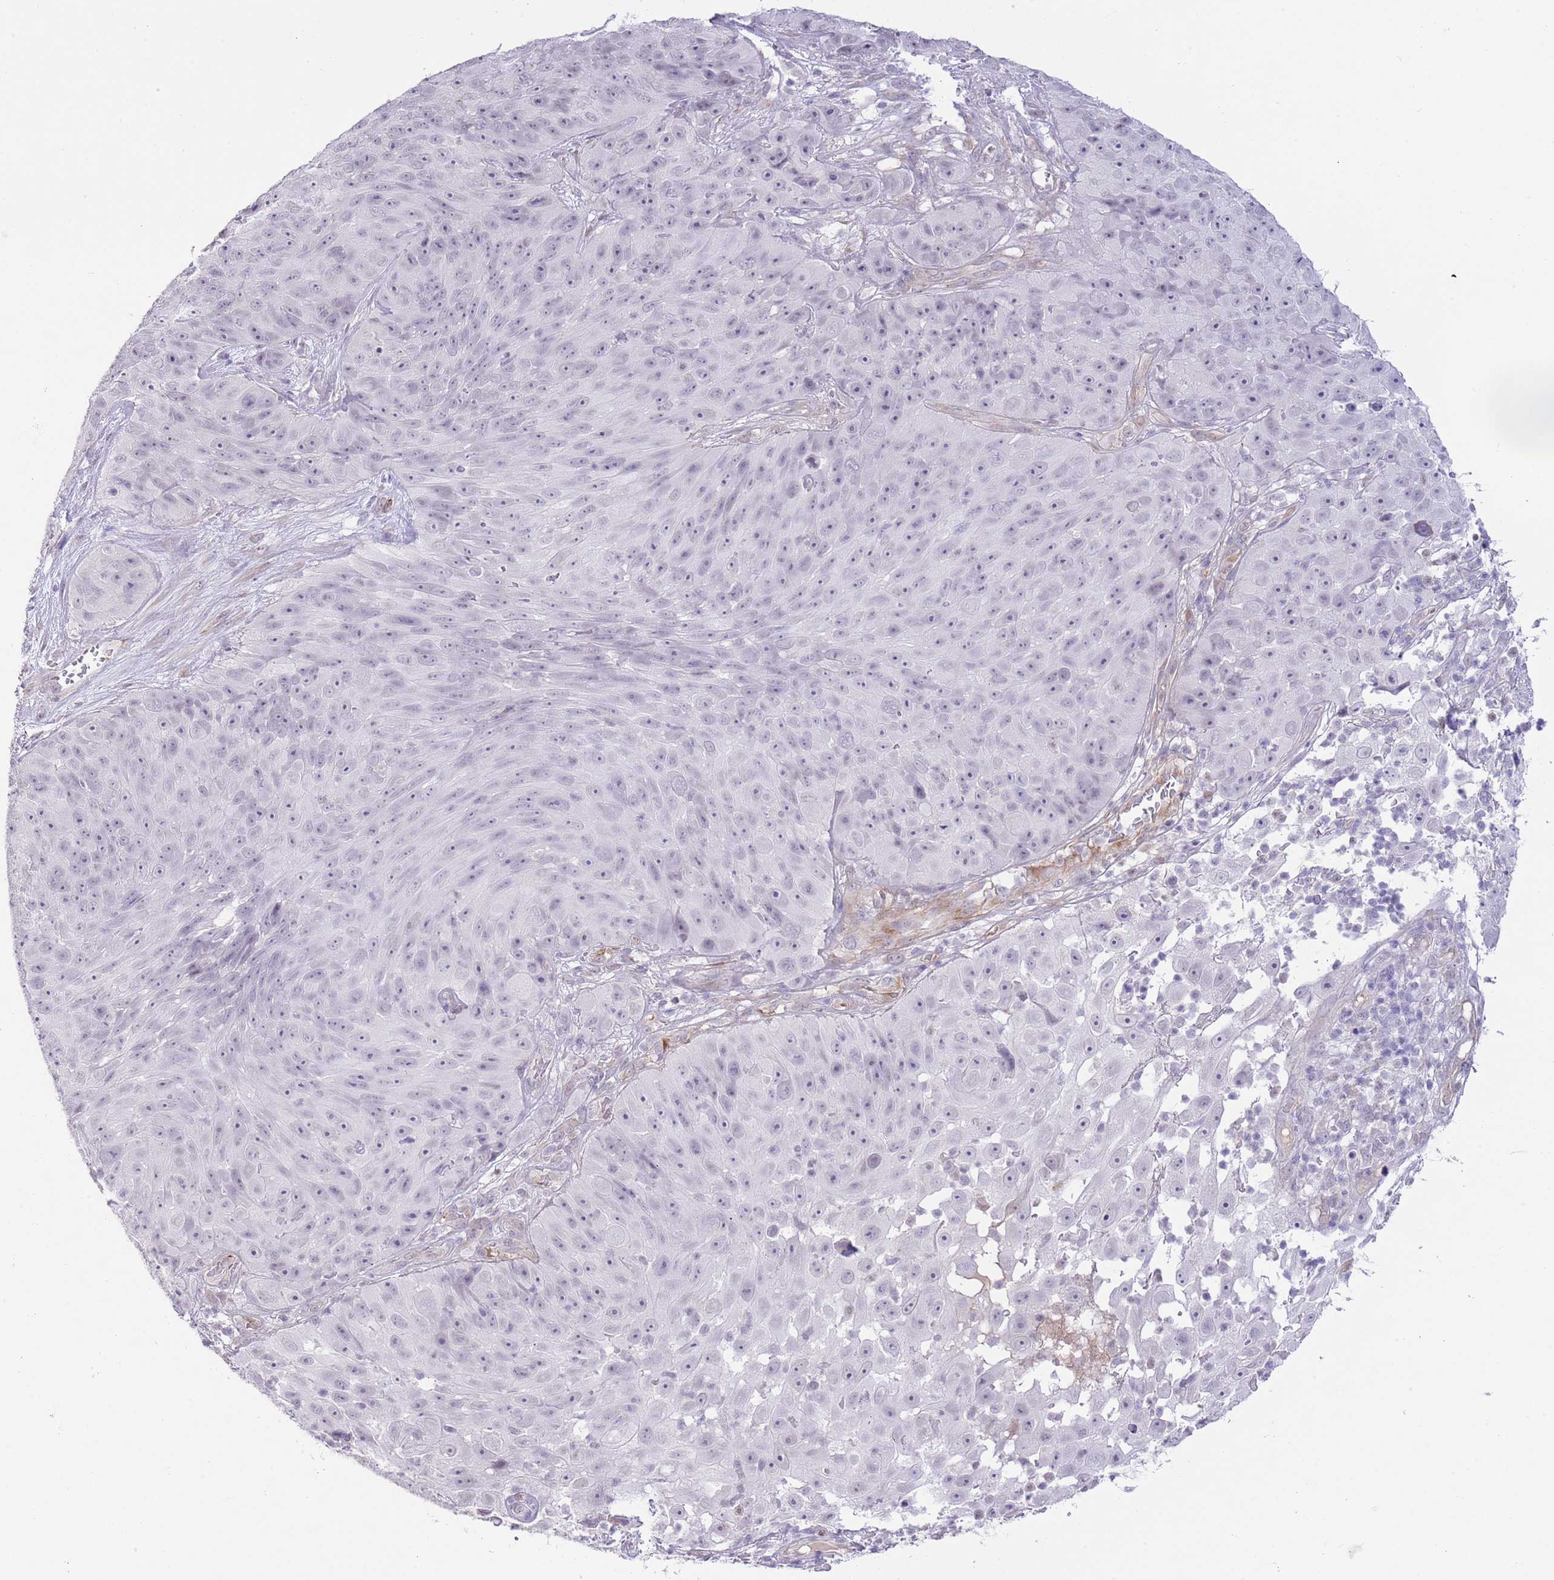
{"staining": {"intensity": "negative", "quantity": "none", "location": "none"}, "tissue": "skin cancer", "cell_type": "Tumor cells", "image_type": "cancer", "snomed": [{"axis": "morphology", "description": "Squamous cell carcinoma, NOS"}, {"axis": "topography", "description": "Skin"}], "caption": "There is no significant positivity in tumor cells of skin cancer. (DAB (3,3'-diaminobenzidine) immunohistochemistry (IHC) with hematoxylin counter stain).", "gene": "MIDN", "patient": {"sex": "female", "age": 87}}